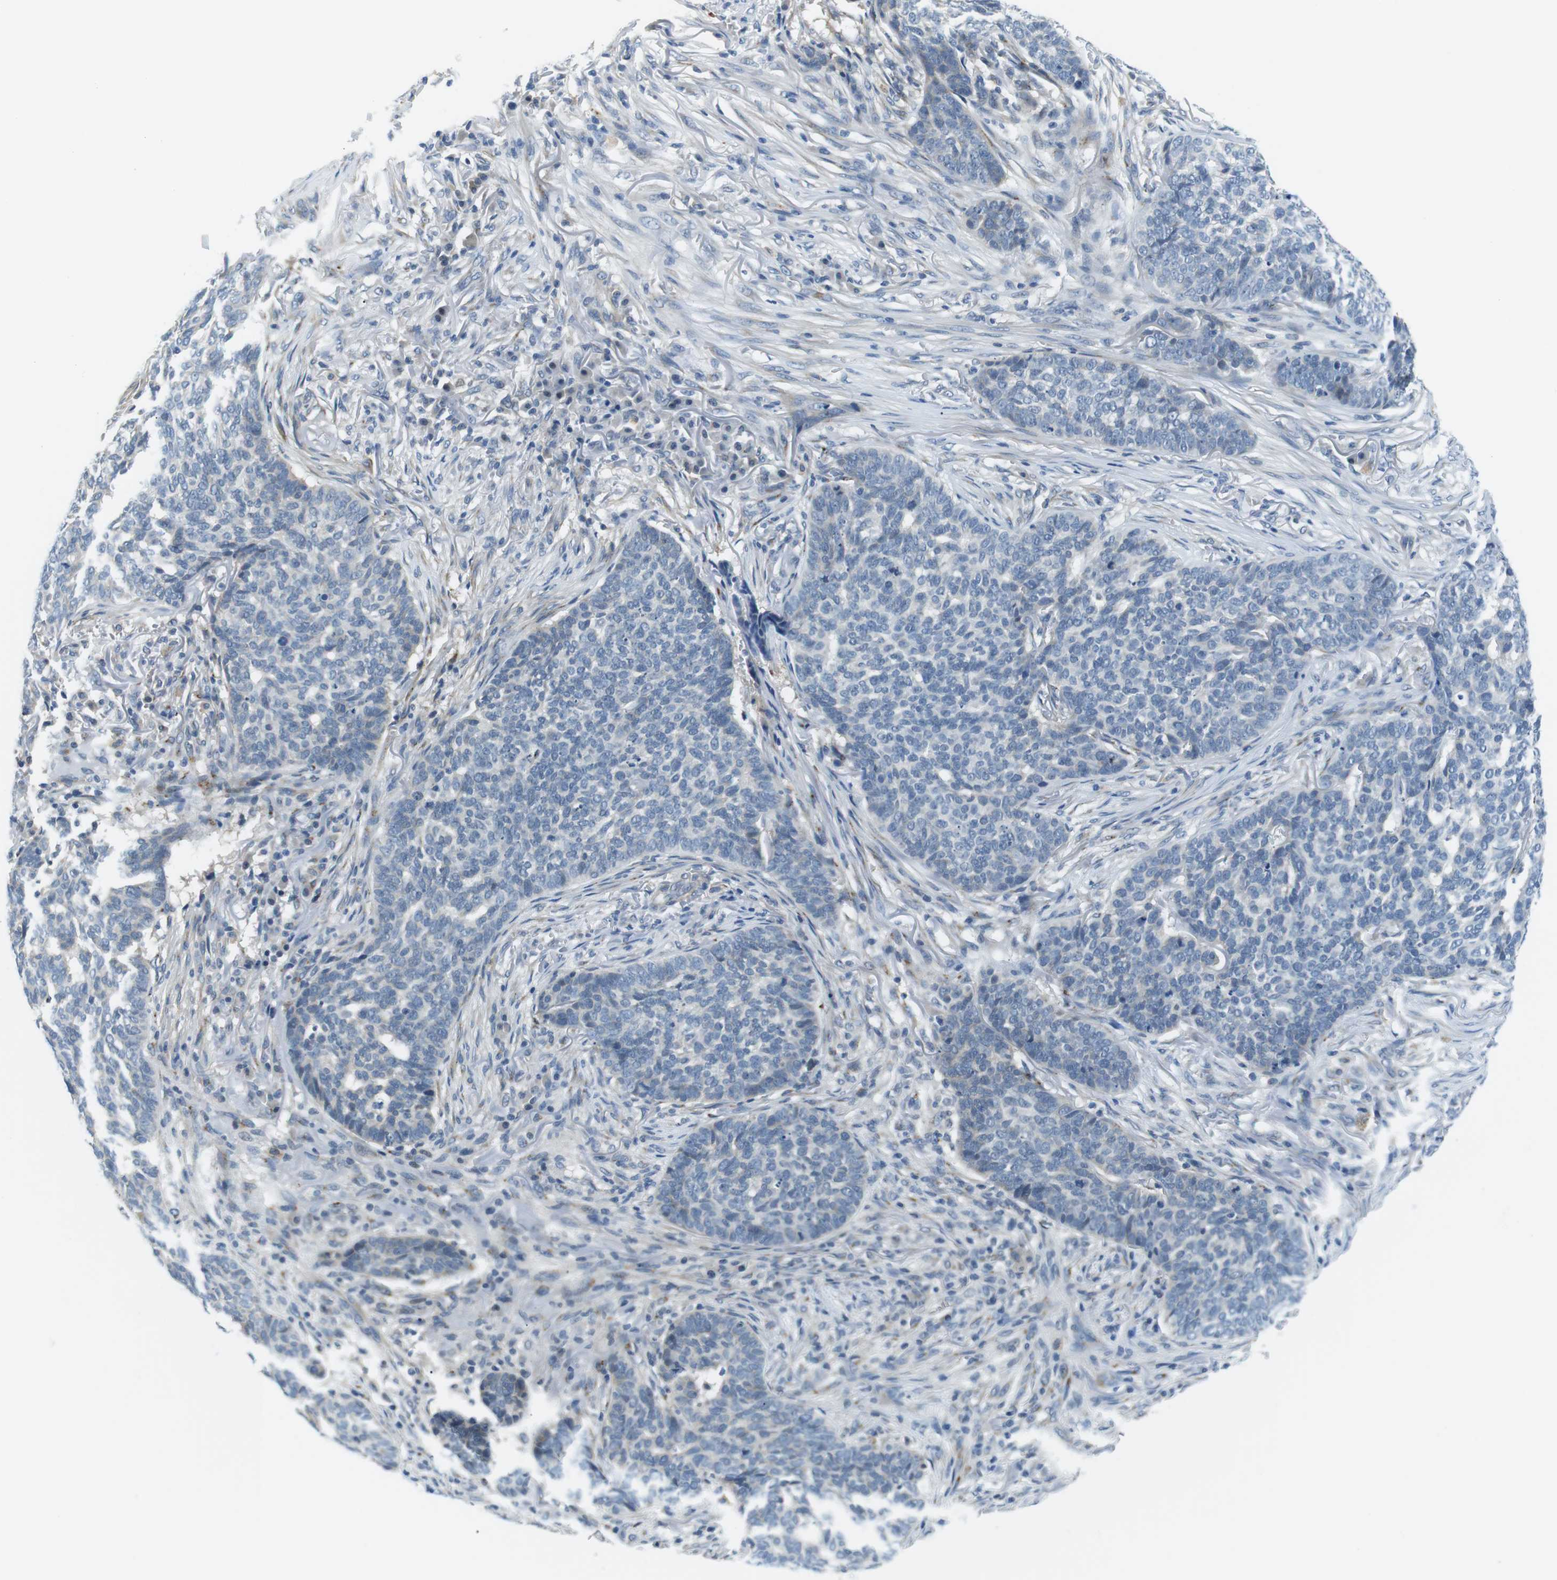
{"staining": {"intensity": "negative", "quantity": "none", "location": "none"}, "tissue": "skin cancer", "cell_type": "Tumor cells", "image_type": "cancer", "snomed": [{"axis": "morphology", "description": "Basal cell carcinoma"}, {"axis": "topography", "description": "Skin"}], "caption": "High power microscopy histopathology image of an immunohistochemistry (IHC) histopathology image of skin basal cell carcinoma, revealing no significant expression in tumor cells. Brightfield microscopy of immunohistochemistry (IHC) stained with DAB (3,3'-diaminobenzidine) (brown) and hematoxylin (blue), captured at high magnification.", "gene": "WSCD1", "patient": {"sex": "male", "age": 85}}